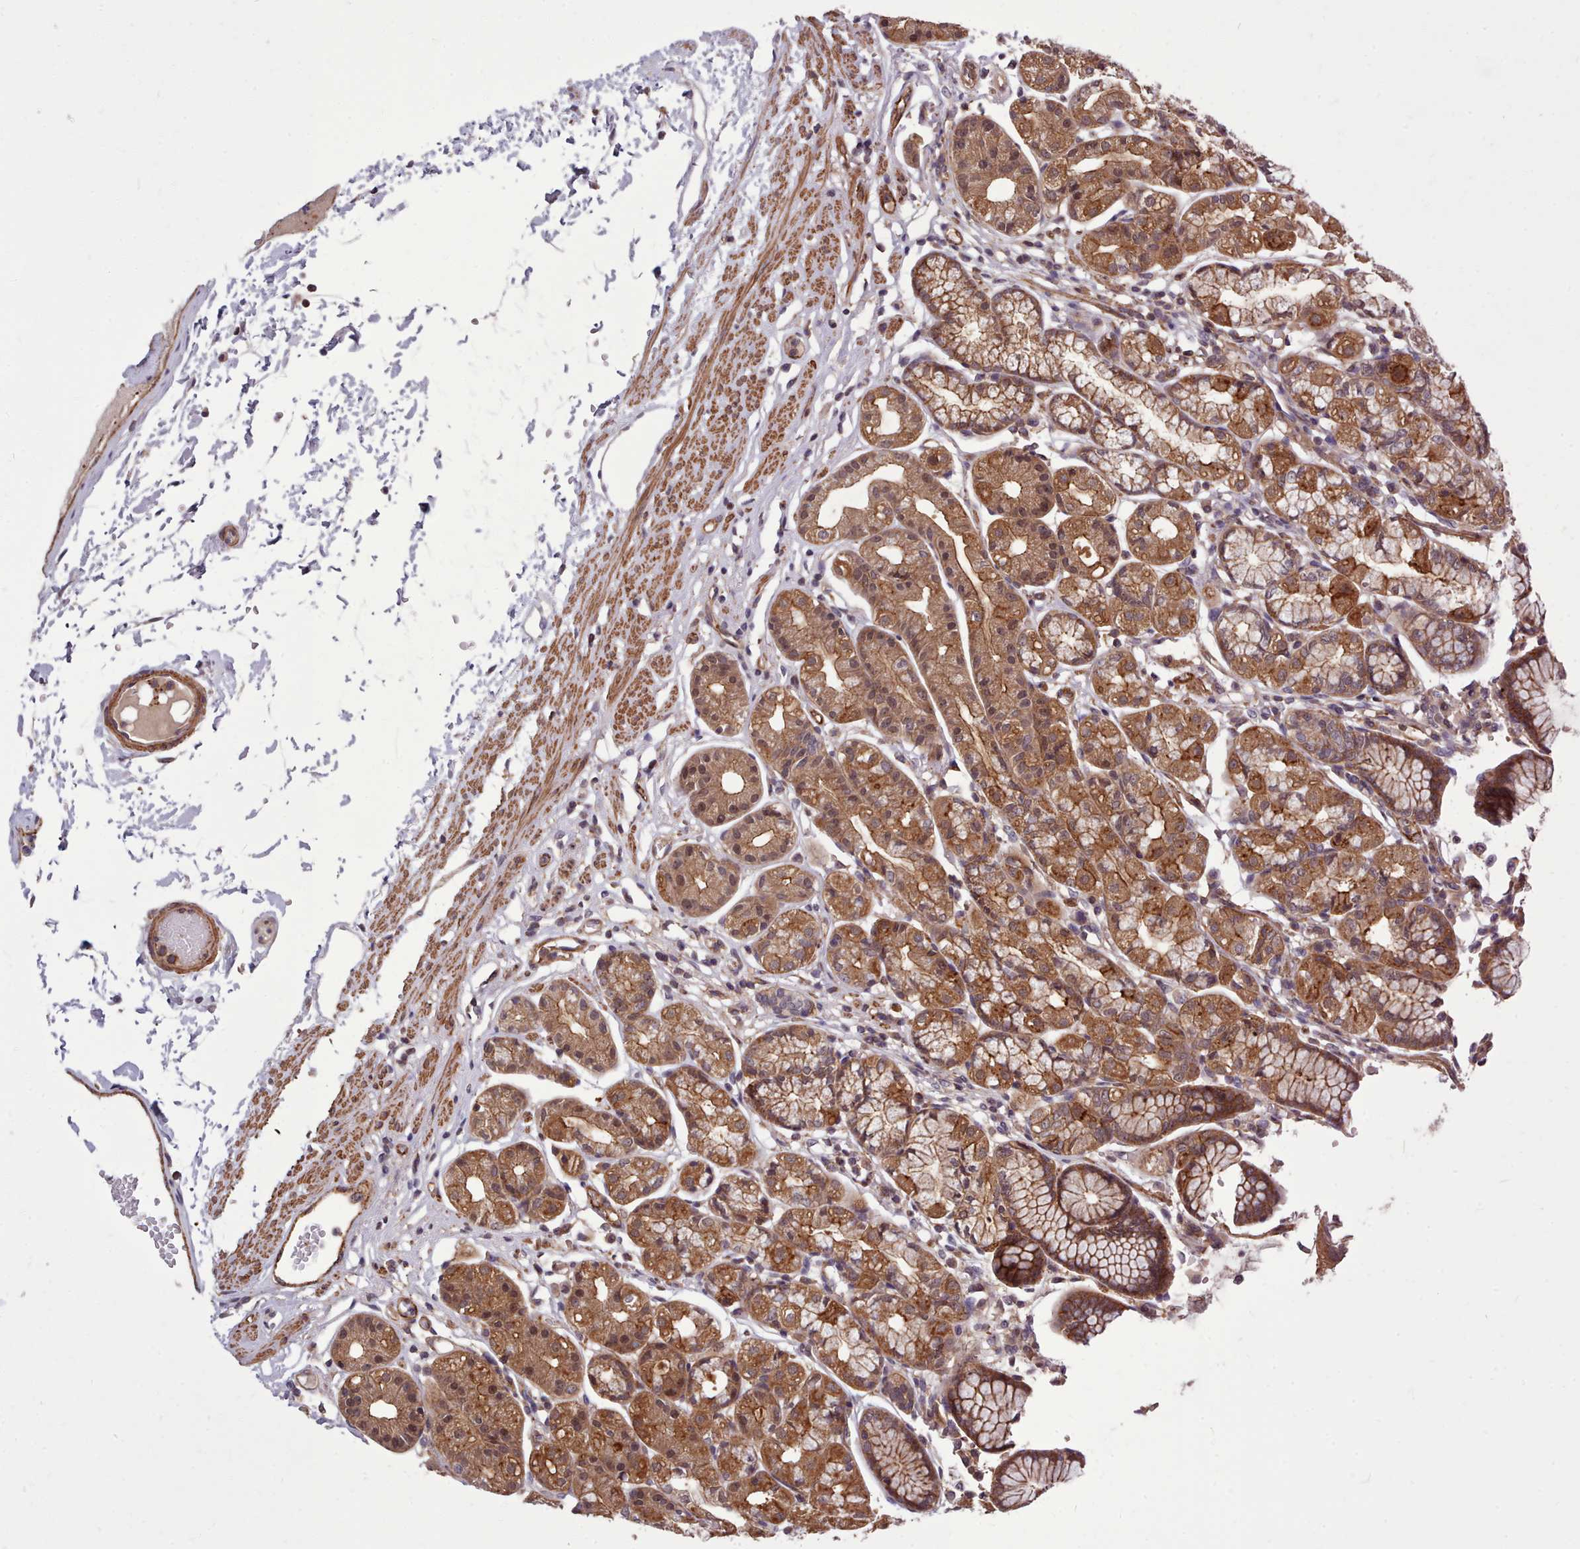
{"staining": {"intensity": "moderate", "quantity": ">75%", "location": "cytoplasmic/membranous,nuclear"}, "tissue": "stomach", "cell_type": "Glandular cells", "image_type": "normal", "snomed": [{"axis": "morphology", "description": "Normal tissue, NOS"}, {"axis": "topography", "description": "Stomach"}], "caption": "DAB immunohistochemical staining of benign human stomach exhibits moderate cytoplasmic/membranous,nuclear protein staining in about >75% of glandular cells. The staining was performed using DAB to visualize the protein expression in brown, while the nuclei were stained in blue with hematoxylin (Magnification: 20x).", "gene": "STUB1", "patient": {"sex": "female", "age": 57}}